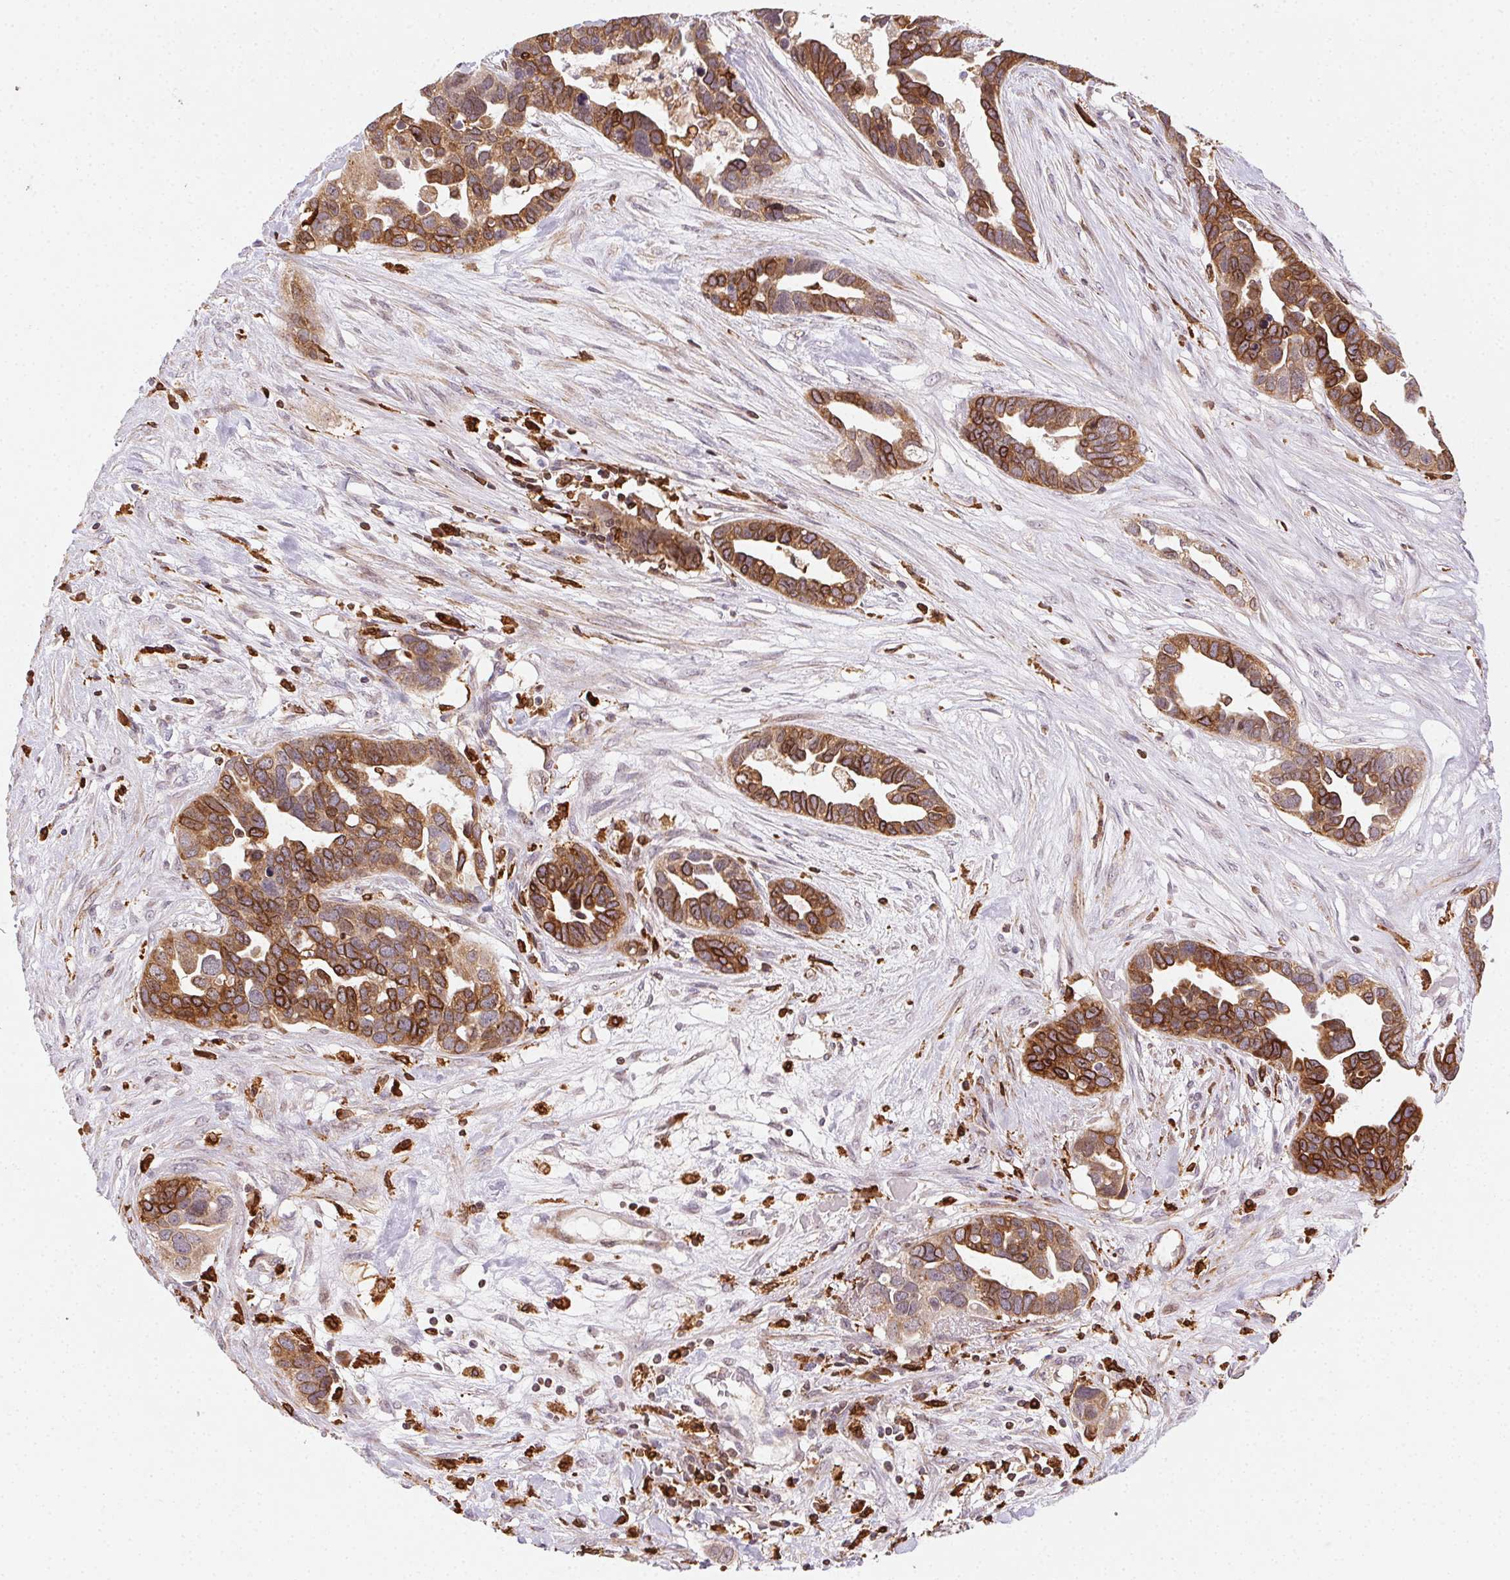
{"staining": {"intensity": "moderate", "quantity": ">75%", "location": "cytoplasmic/membranous"}, "tissue": "ovarian cancer", "cell_type": "Tumor cells", "image_type": "cancer", "snomed": [{"axis": "morphology", "description": "Cystadenocarcinoma, serous, NOS"}, {"axis": "topography", "description": "Ovary"}], "caption": "Ovarian cancer (serous cystadenocarcinoma) tissue shows moderate cytoplasmic/membranous positivity in about >75% of tumor cells, visualized by immunohistochemistry.", "gene": "RNASET2", "patient": {"sex": "female", "age": 54}}